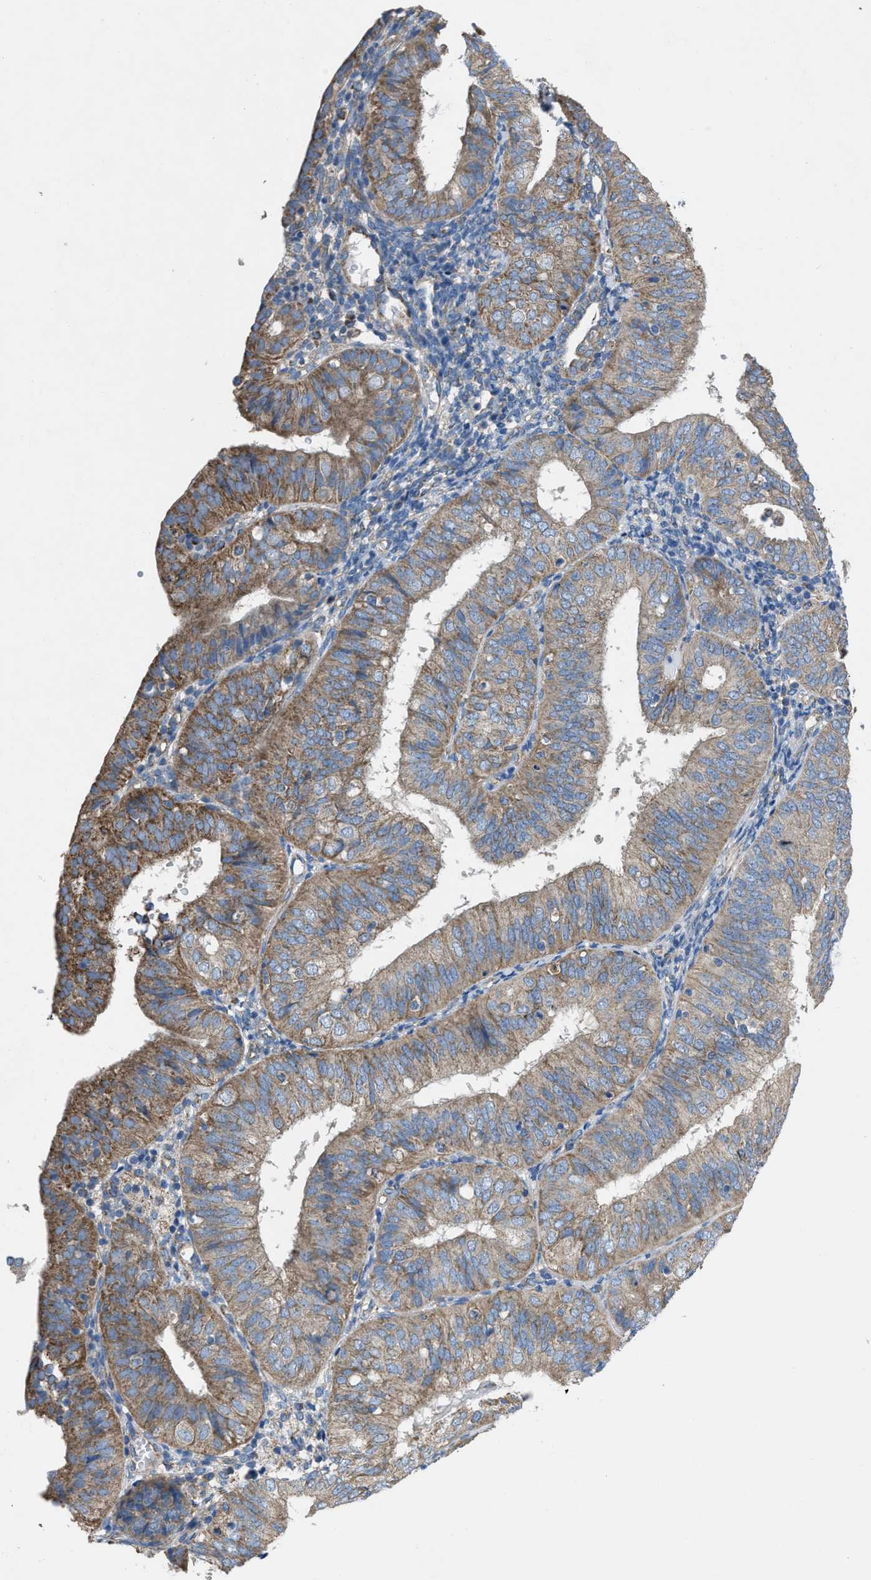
{"staining": {"intensity": "moderate", "quantity": ">75%", "location": "cytoplasmic/membranous"}, "tissue": "endometrial cancer", "cell_type": "Tumor cells", "image_type": "cancer", "snomed": [{"axis": "morphology", "description": "Adenocarcinoma, NOS"}, {"axis": "topography", "description": "Endometrium"}], "caption": "Tumor cells demonstrate medium levels of moderate cytoplasmic/membranous staining in approximately >75% of cells in human endometrial cancer (adenocarcinoma).", "gene": "DOLPP1", "patient": {"sex": "female", "age": 58}}